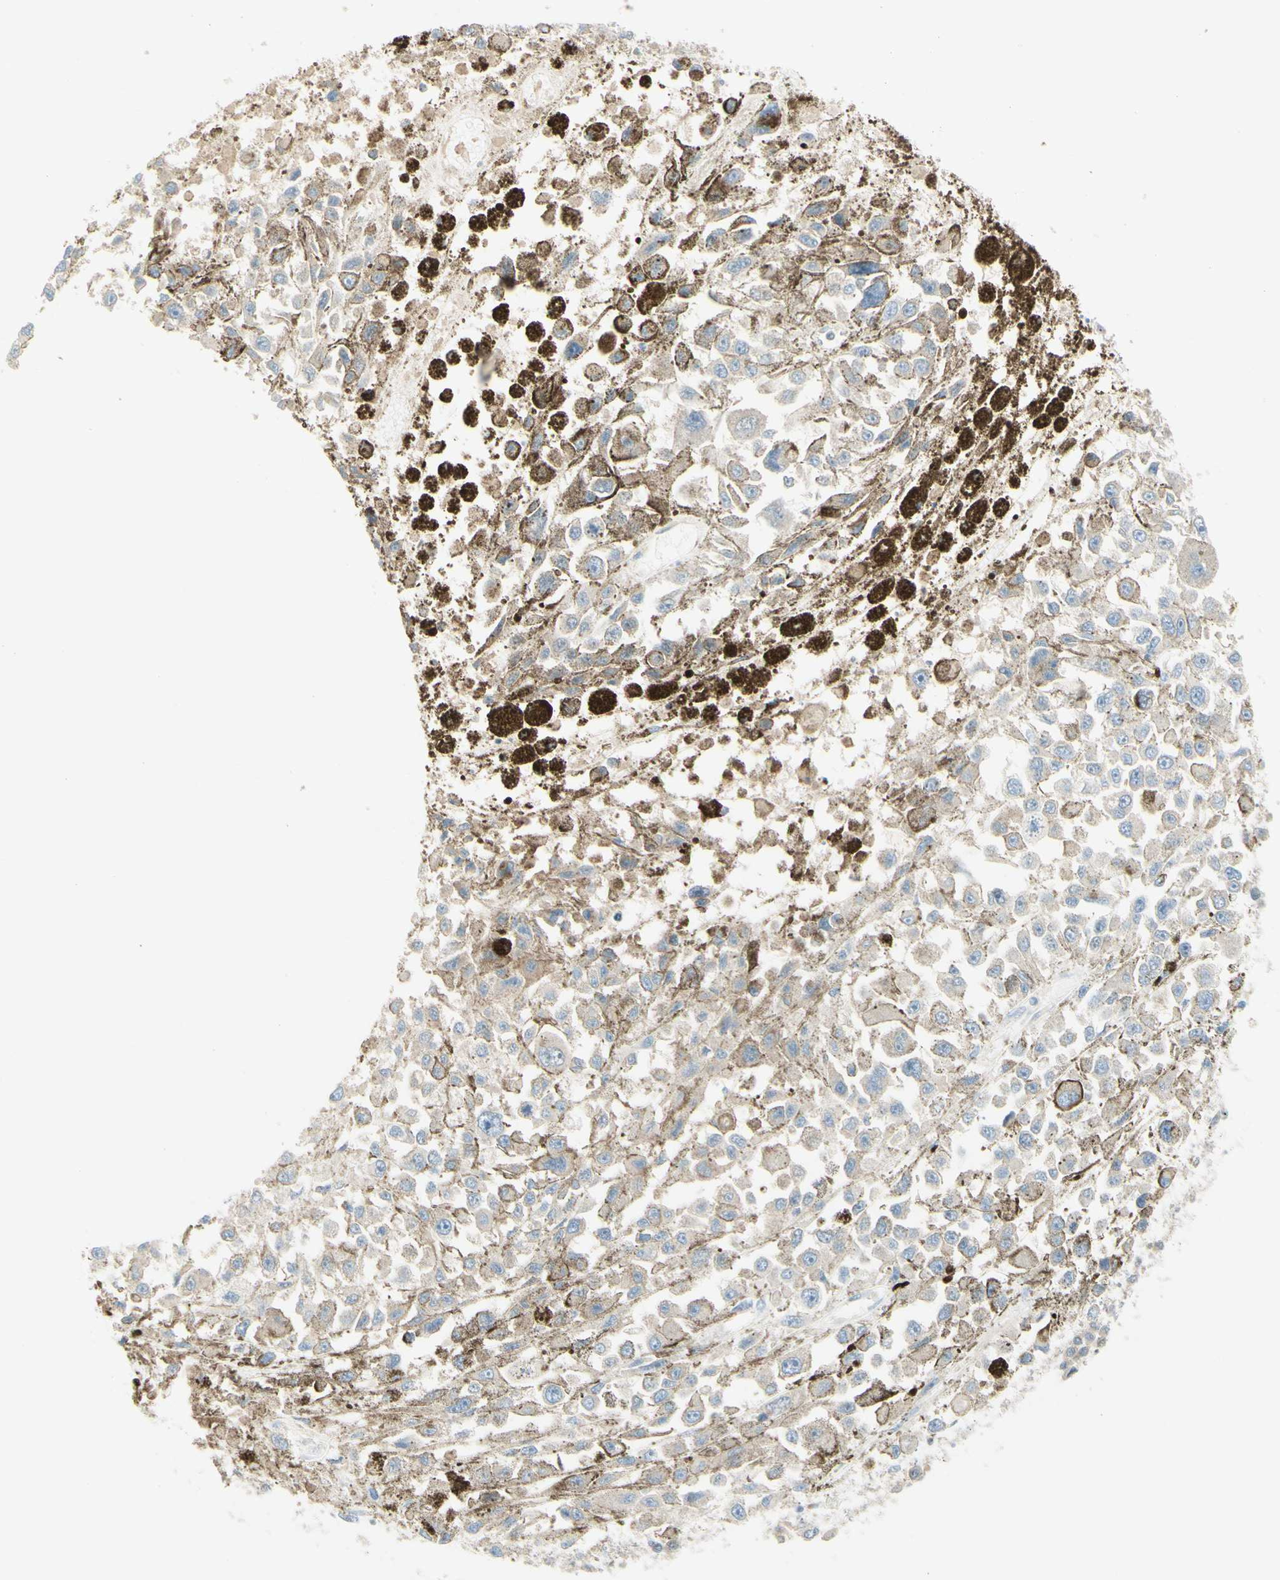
{"staining": {"intensity": "negative", "quantity": "none", "location": "none"}, "tissue": "melanoma", "cell_type": "Tumor cells", "image_type": "cancer", "snomed": [{"axis": "morphology", "description": "Malignant melanoma, Metastatic site"}, {"axis": "topography", "description": "Lymph node"}], "caption": "A histopathology image of human melanoma is negative for staining in tumor cells. The staining is performed using DAB brown chromogen with nuclei counter-stained in using hematoxylin.", "gene": "MTM1", "patient": {"sex": "male", "age": 59}}